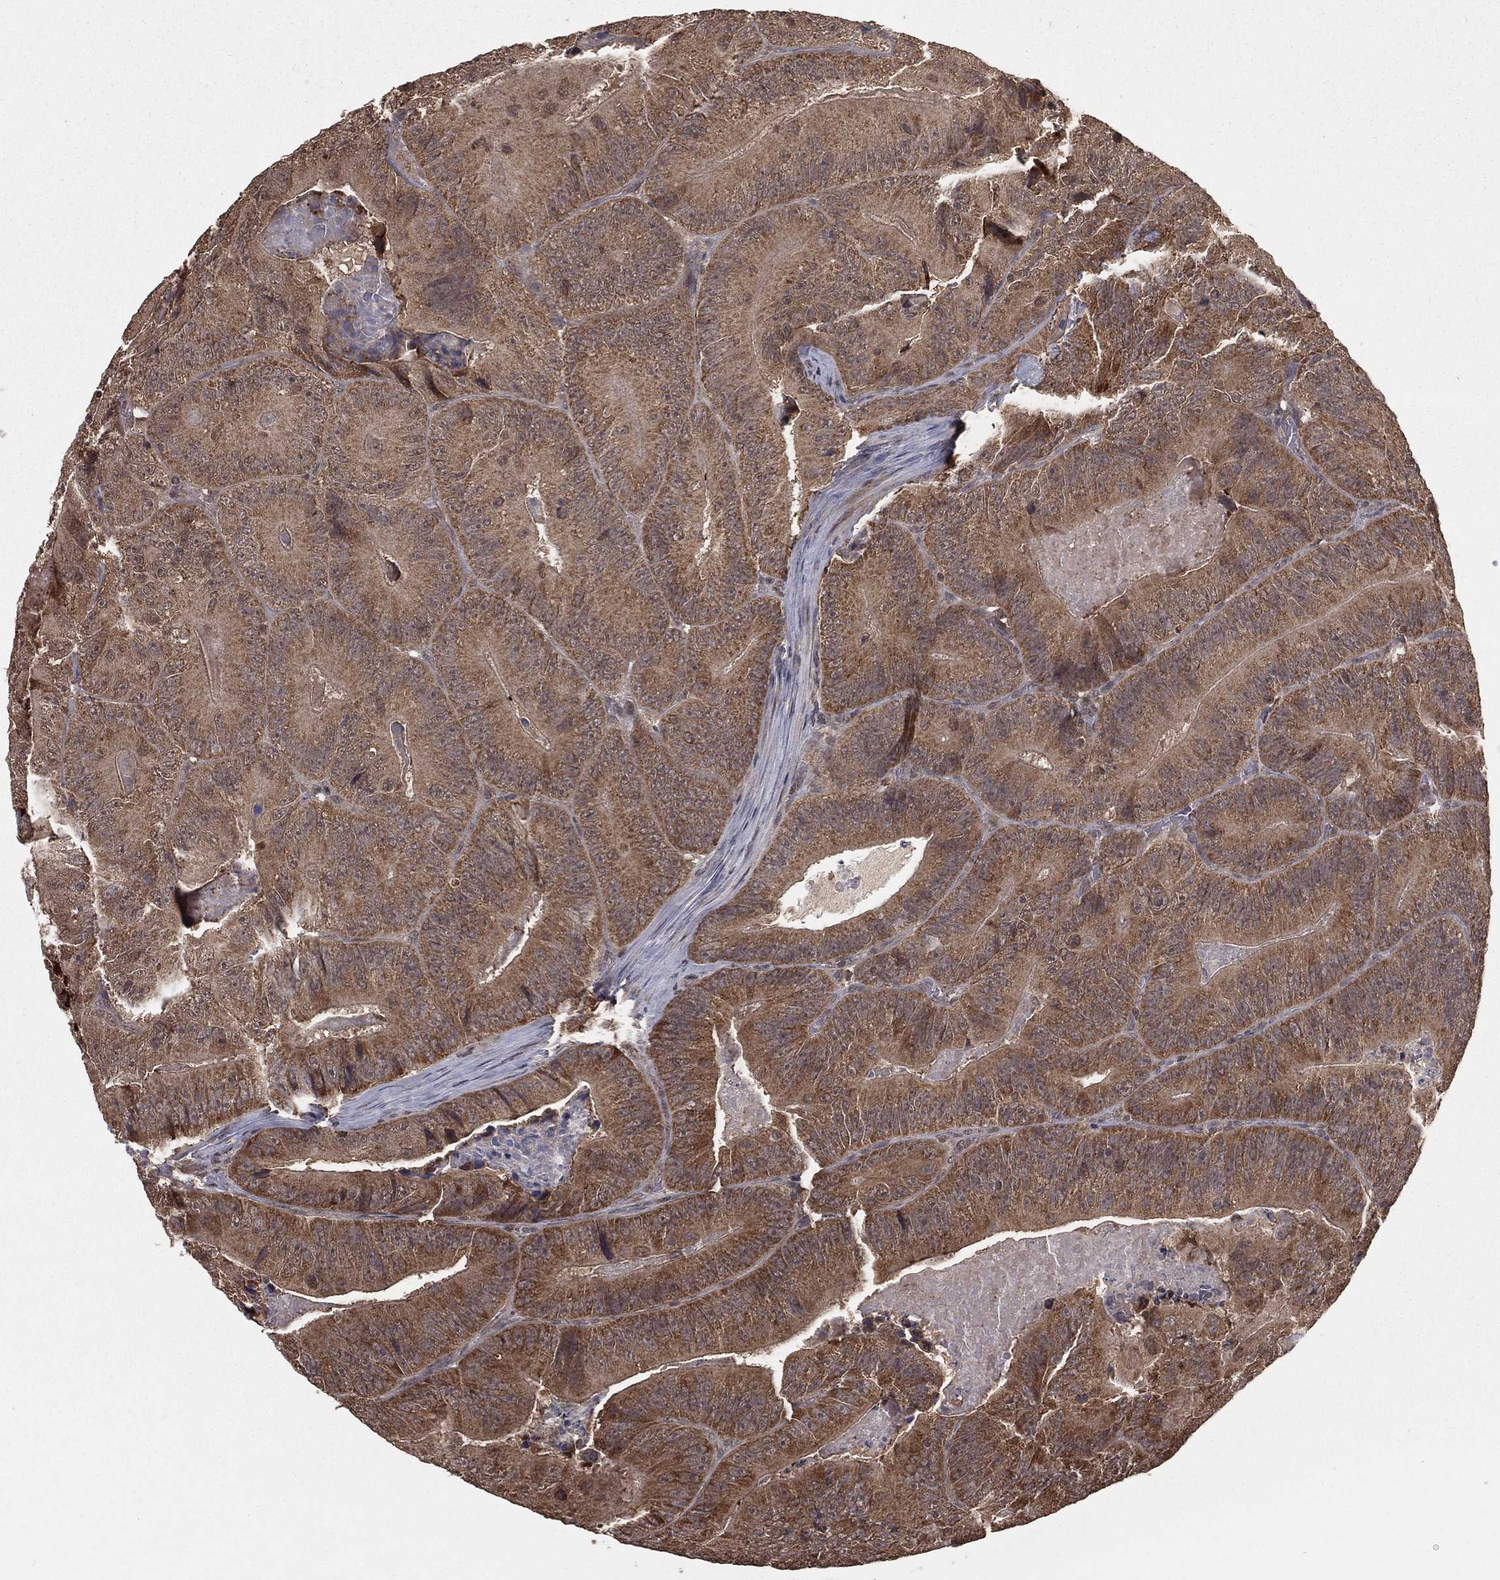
{"staining": {"intensity": "moderate", "quantity": ">75%", "location": "cytoplasmic/membranous"}, "tissue": "colorectal cancer", "cell_type": "Tumor cells", "image_type": "cancer", "snomed": [{"axis": "morphology", "description": "Adenocarcinoma, NOS"}, {"axis": "topography", "description": "Colon"}], "caption": "Brown immunohistochemical staining in adenocarcinoma (colorectal) displays moderate cytoplasmic/membranous staining in about >75% of tumor cells.", "gene": "ZDHHC15", "patient": {"sex": "female", "age": 86}}